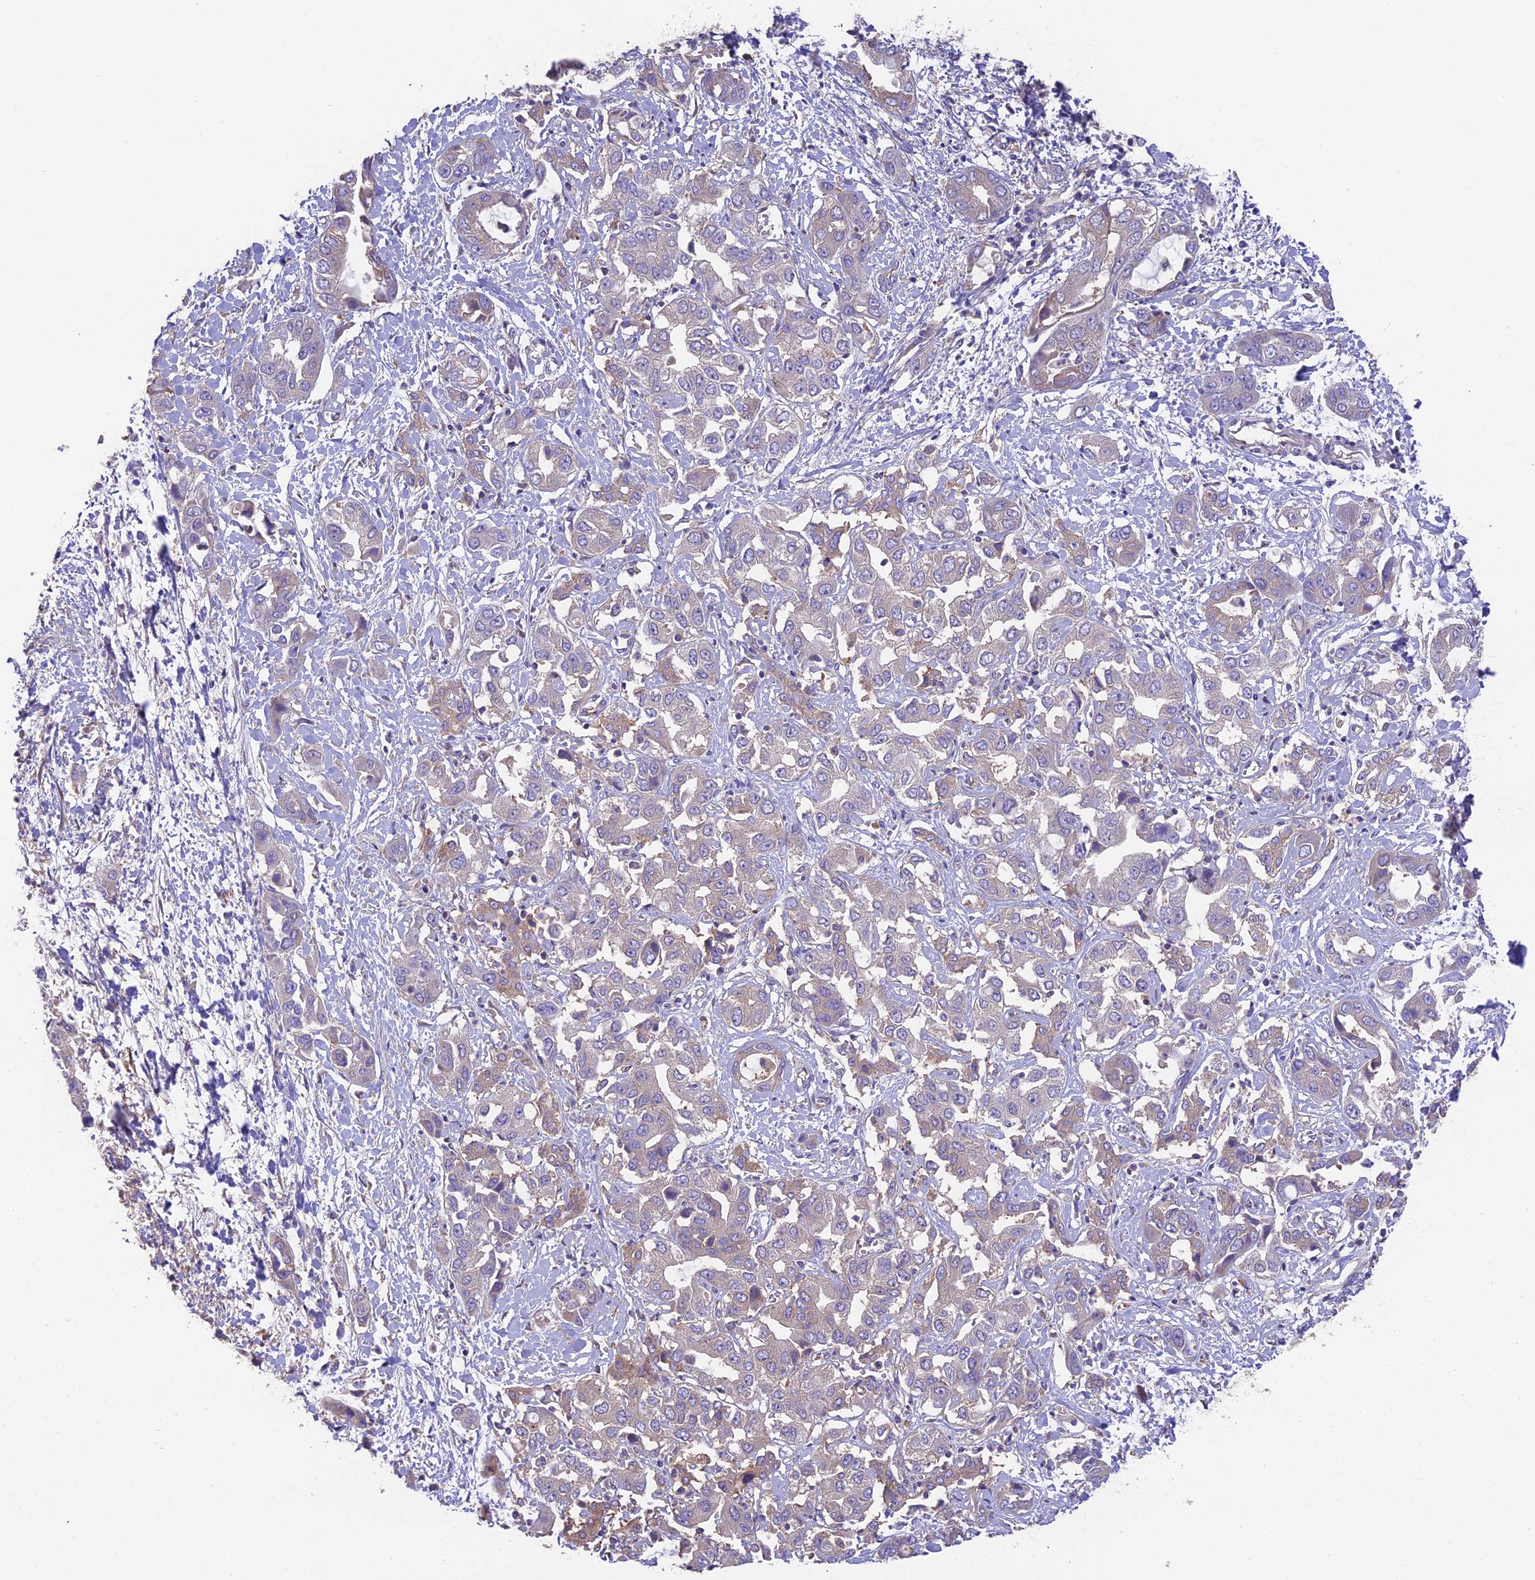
{"staining": {"intensity": "weak", "quantity": "<25%", "location": "cytoplasmic/membranous"}, "tissue": "liver cancer", "cell_type": "Tumor cells", "image_type": "cancer", "snomed": [{"axis": "morphology", "description": "Cholangiocarcinoma"}, {"axis": "topography", "description": "Liver"}], "caption": "Tumor cells show no significant protein positivity in liver cancer (cholangiocarcinoma). (DAB IHC visualized using brightfield microscopy, high magnification).", "gene": "BLOC1S4", "patient": {"sex": "female", "age": 52}}